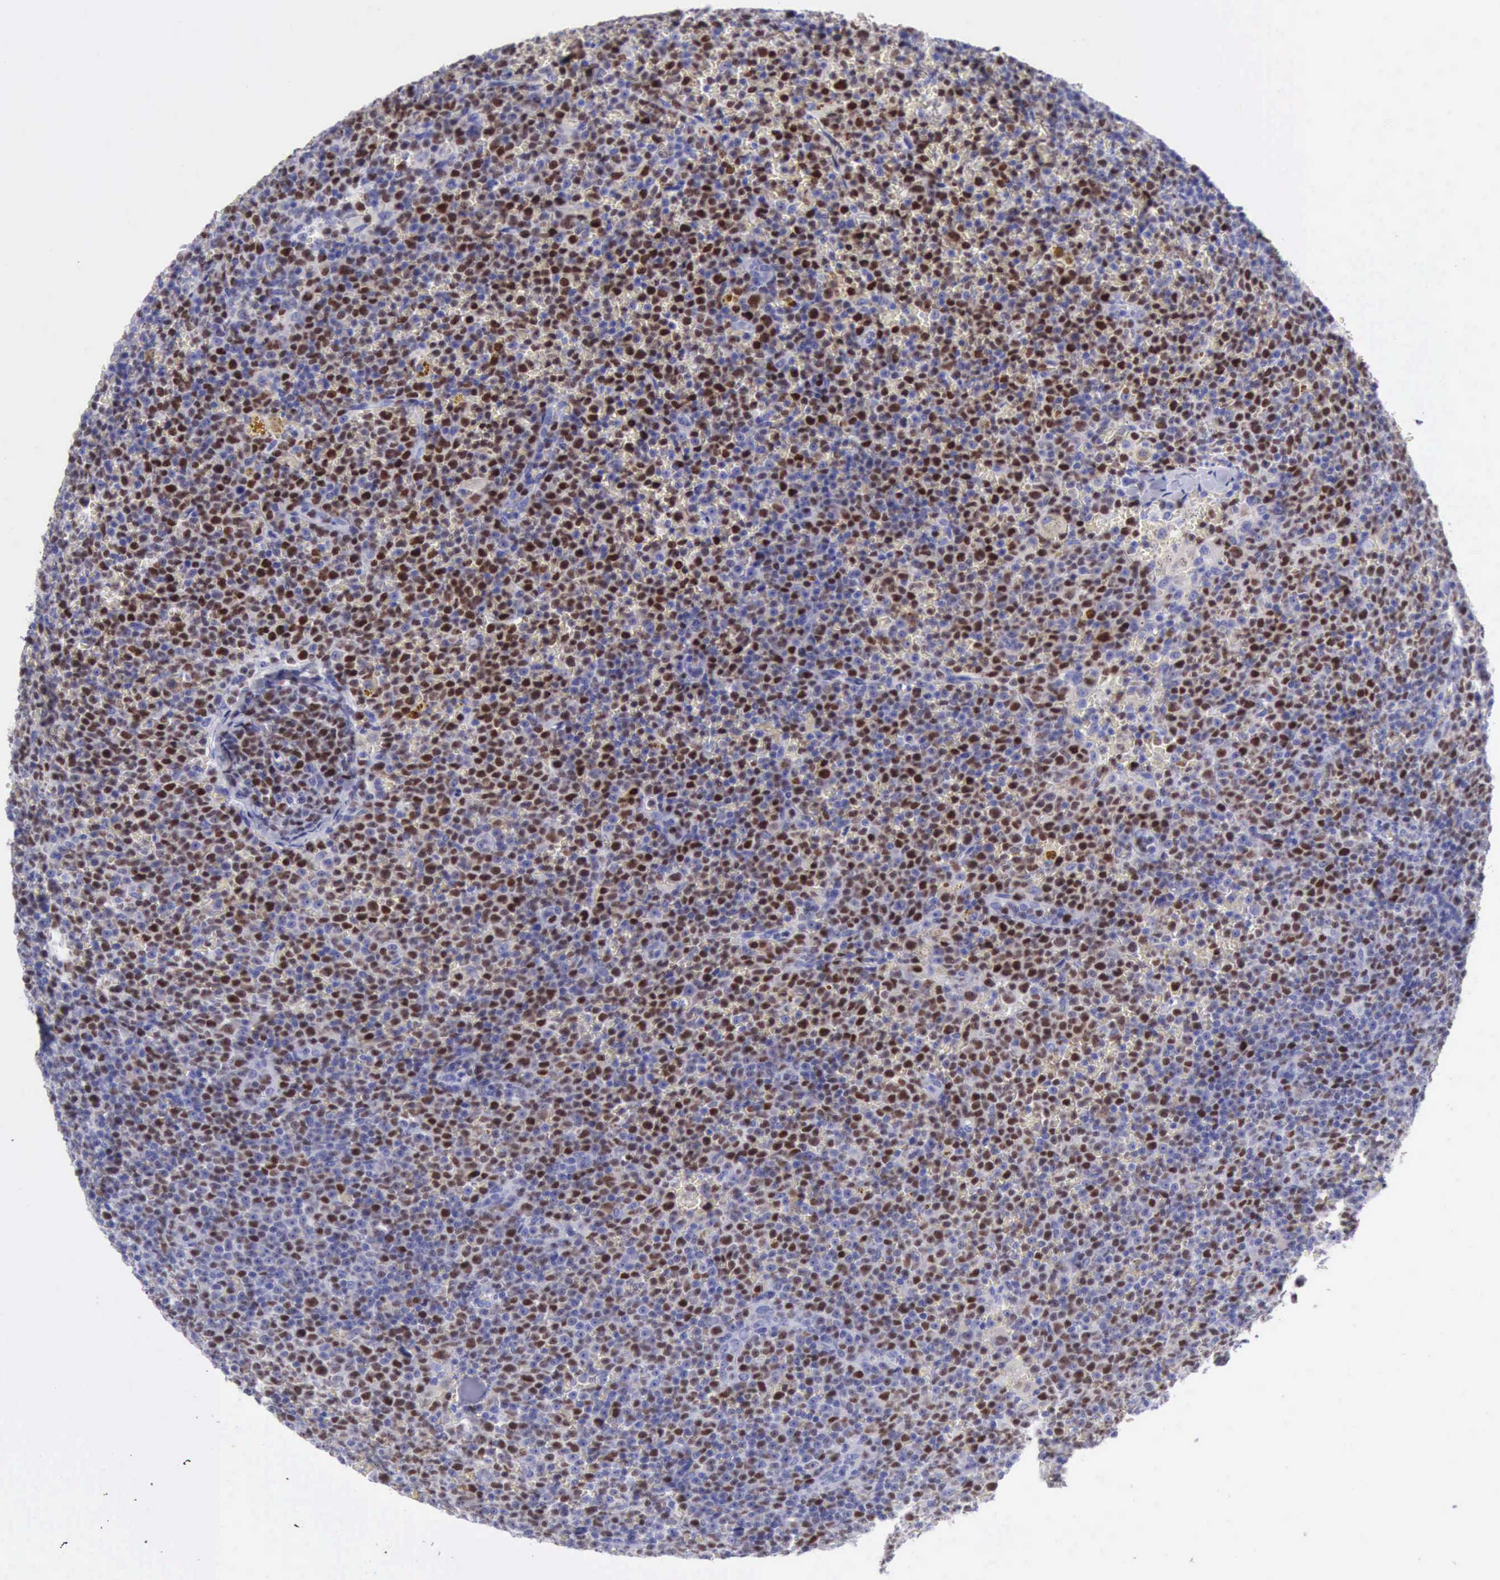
{"staining": {"intensity": "strong", "quantity": ">75%", "location": "nuclear"}, "tissue": "lymphoma", "cell_type": "Tumor cells", "image_type": "cancer", "snomed": [{"axis": "morphology", "description": "Malignant lymphoma, non-Hodgkin's type, Low grade"}, {"axis": "topography", "description": "Lymph node"}], "caption": "Immunohistochemical staining of malignant lymphoma, non-Hodgkin's type (low-grade) shows high levels of strong nuclear protein positivity in about >75% of tumor cells.", "gene": "MCM2", "patient": {"sex": "male", "age": 50}}